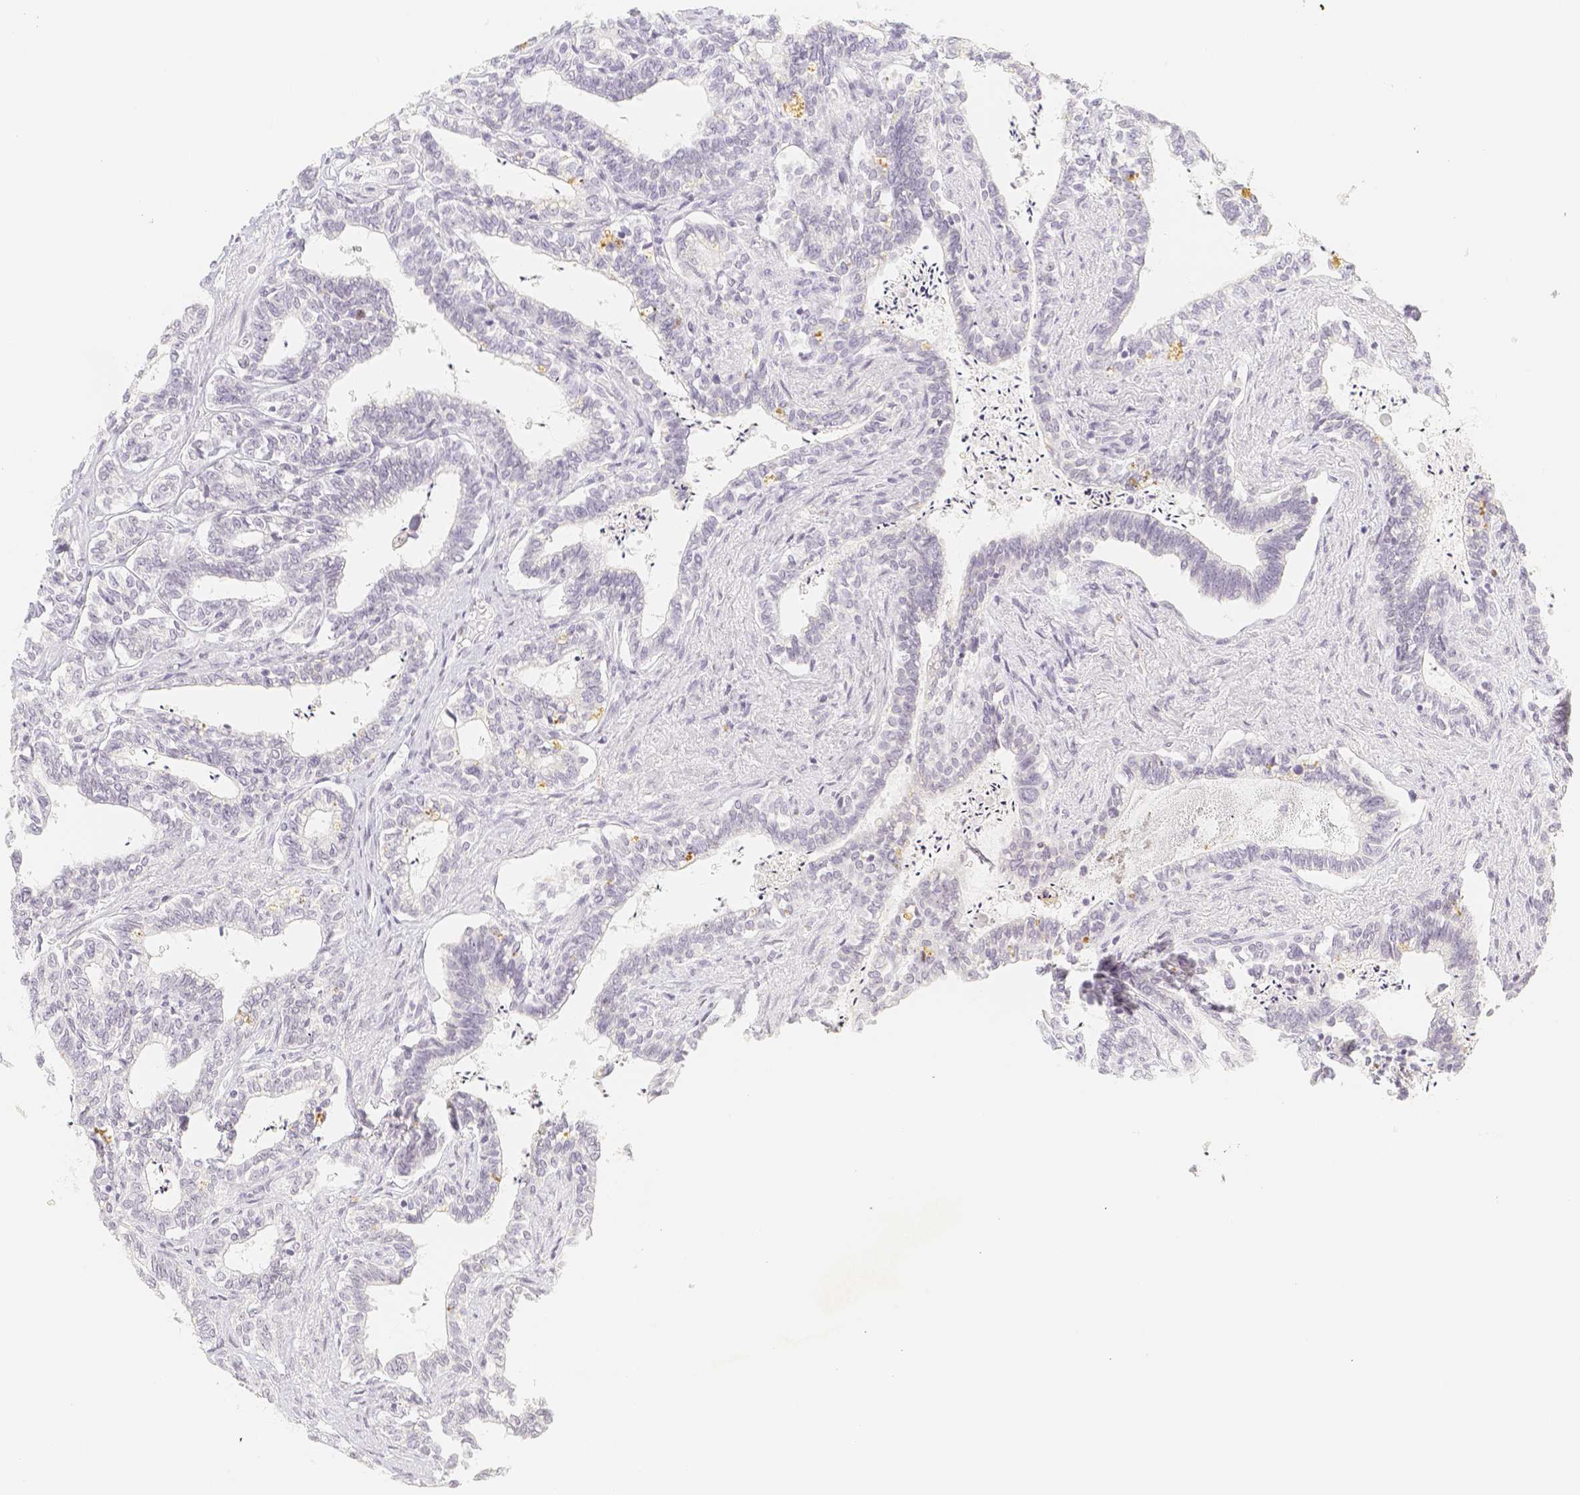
{"staining": {"intensity": "negative", "quantity": "none", "location": "none"}, "tissue": "seminal vesicle", "cell_type": "Glandular cells", "image_type": "normal", "snomed": [{"axis": "morphology", "description": "Normal tissue, NOS"}, {"axis": "morphology", "description": "Adenocarcinoma, High grade"}, {"axis": "topography", "description": "Prostate"}, {"axis": "topography", "description": "Seminal veicle"}], "caption": "Protein analysis of unremarkable seminal vesicle exhibits no significant staining in glandular cells.", "gene": "PADI4", "patient": {"sex": "male", "age": 55}}